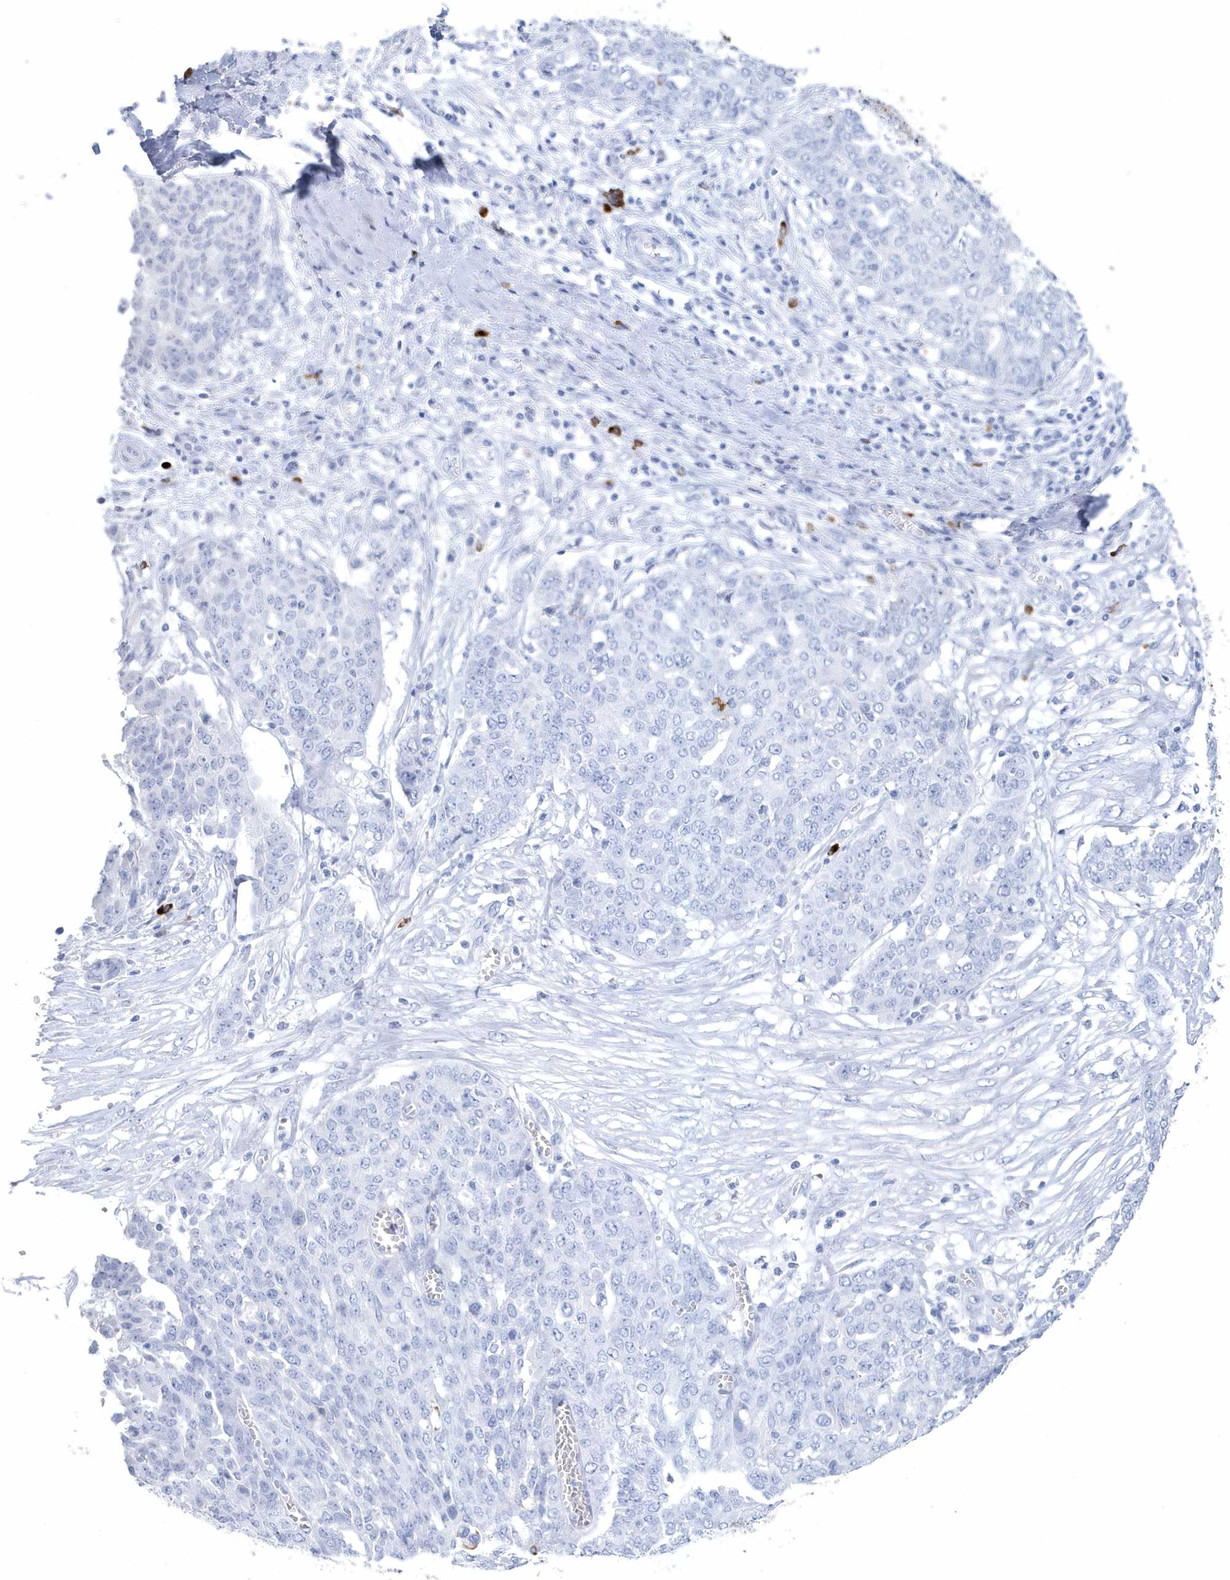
{"staining": {"intensity": "negative", "quantity": "none", "location": "none"}, "tissue": "ovarian cancer", "cell_type": "Tumor cells", "image_type": "cancer", "snomed": [{"axis": "morphology", "description": "Cystadenocarcinoma, serous, NOS"}, {"axis": "topography", "description": "Soft tissue"}, {"axis": "topography", "description": "Ovary"}], "caption": "Image shows no protein expression in tumor cells of serous cystadenocarcinoma (ovarian) tissue. (Brightfield microscopy of DAB immunohistochemistry (IHC) at high magnification).", "gene": "JCHAIN", "patient": {"sex": "female", "age": 57}}